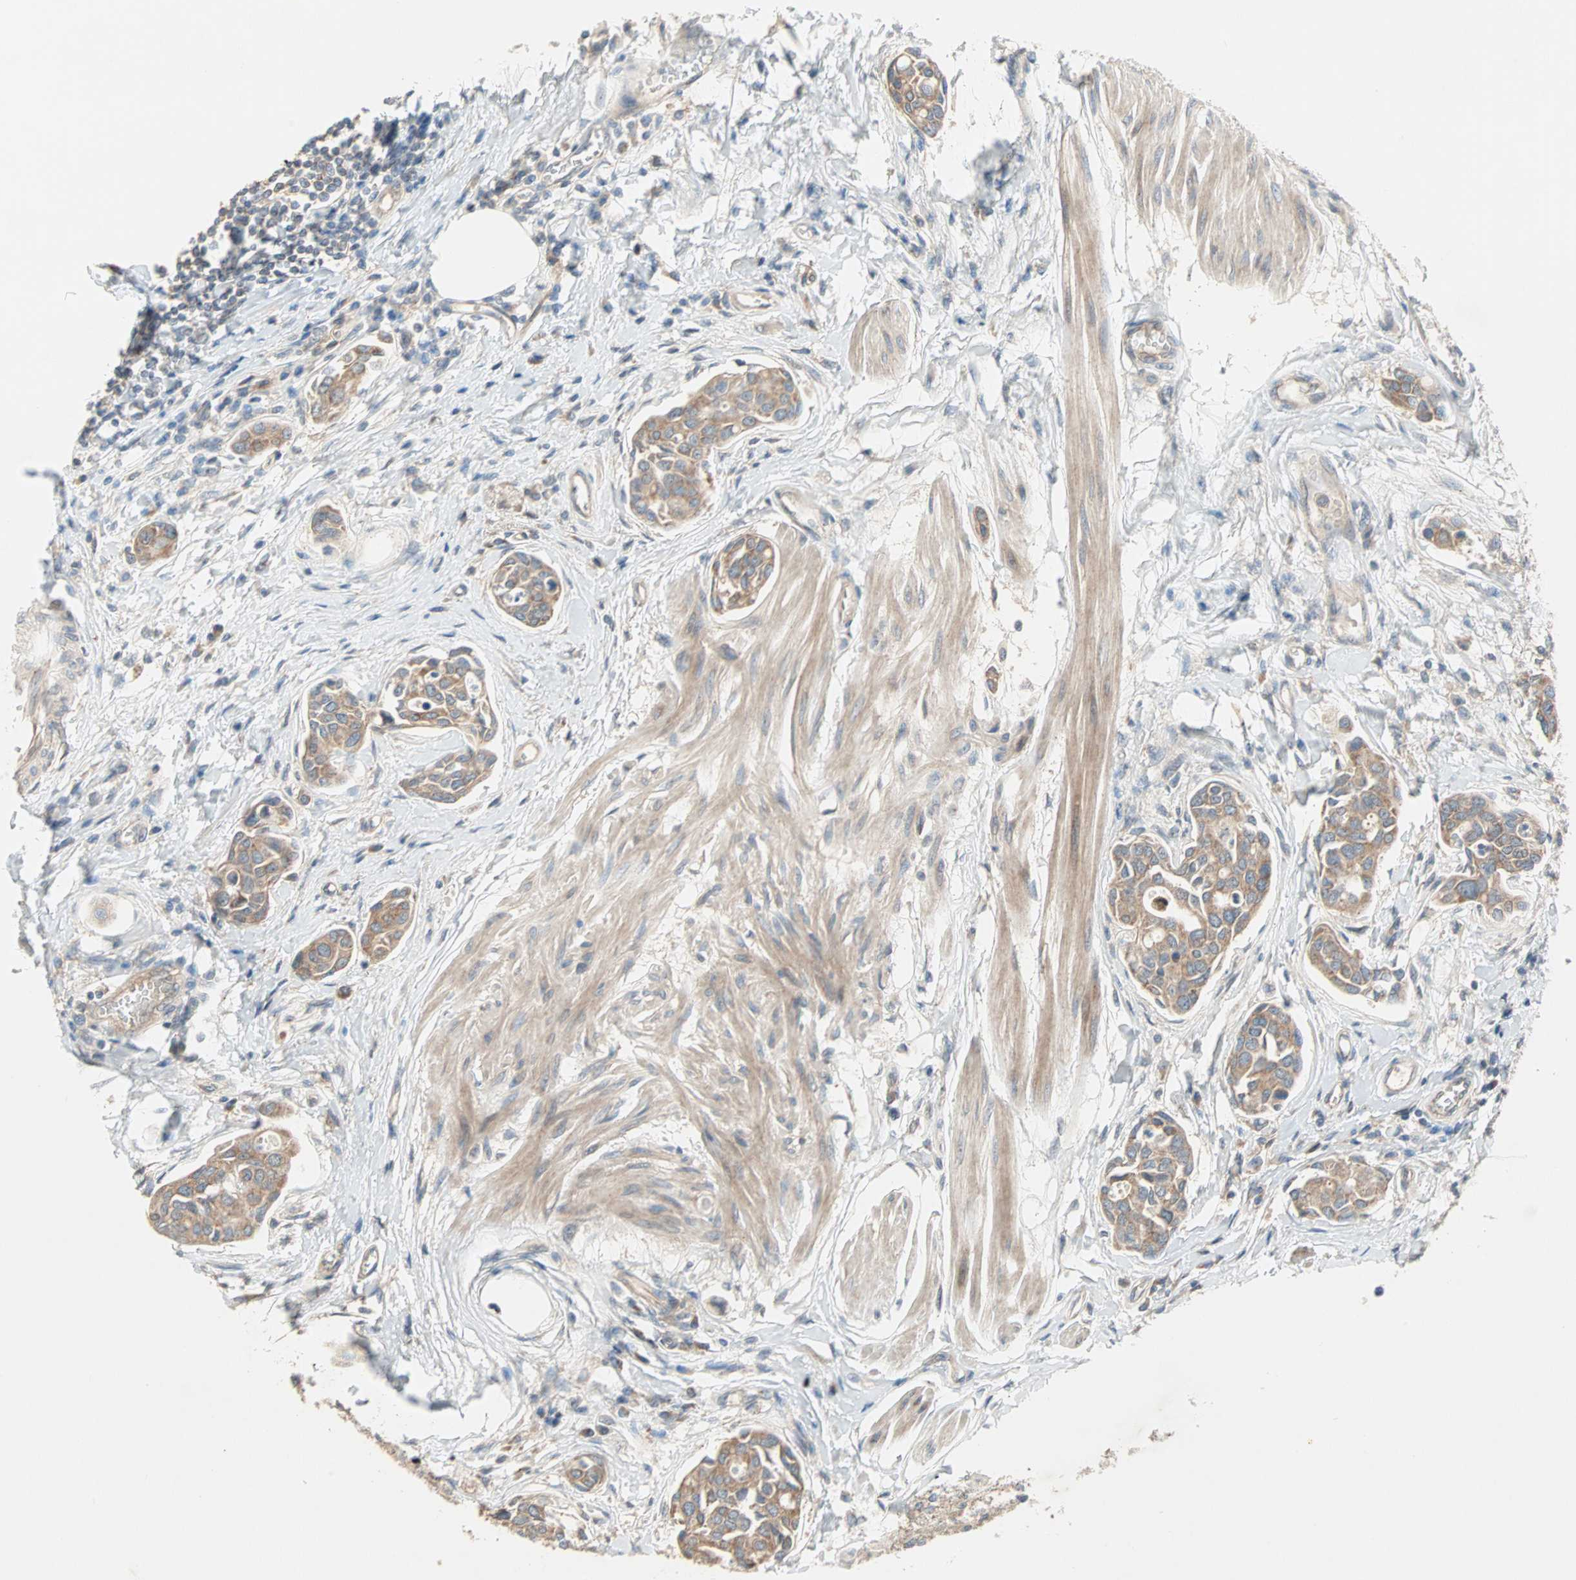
{"staining": {"intensity": "moderate", "quantity": ">75%", "location": "cytoplasmic/membranous"}, "tissue": "urothelial cancer", "cell_type": "Tumor cells", "image_type": "cancer", "snomed": [{"axis": "morphology", "description": "Urothelial carcinoma, High grade"}, {"axis": "topography", "description": "Urinary bladder"}], "caption": "Immunohistochemical staining of human urothelial cancer shows medium levels of moderate cytoplasmic/membranous expression in about >75% of tumor cells.", "gene": "PDE8A", "patient": {"sex": "male", "age": 78}}